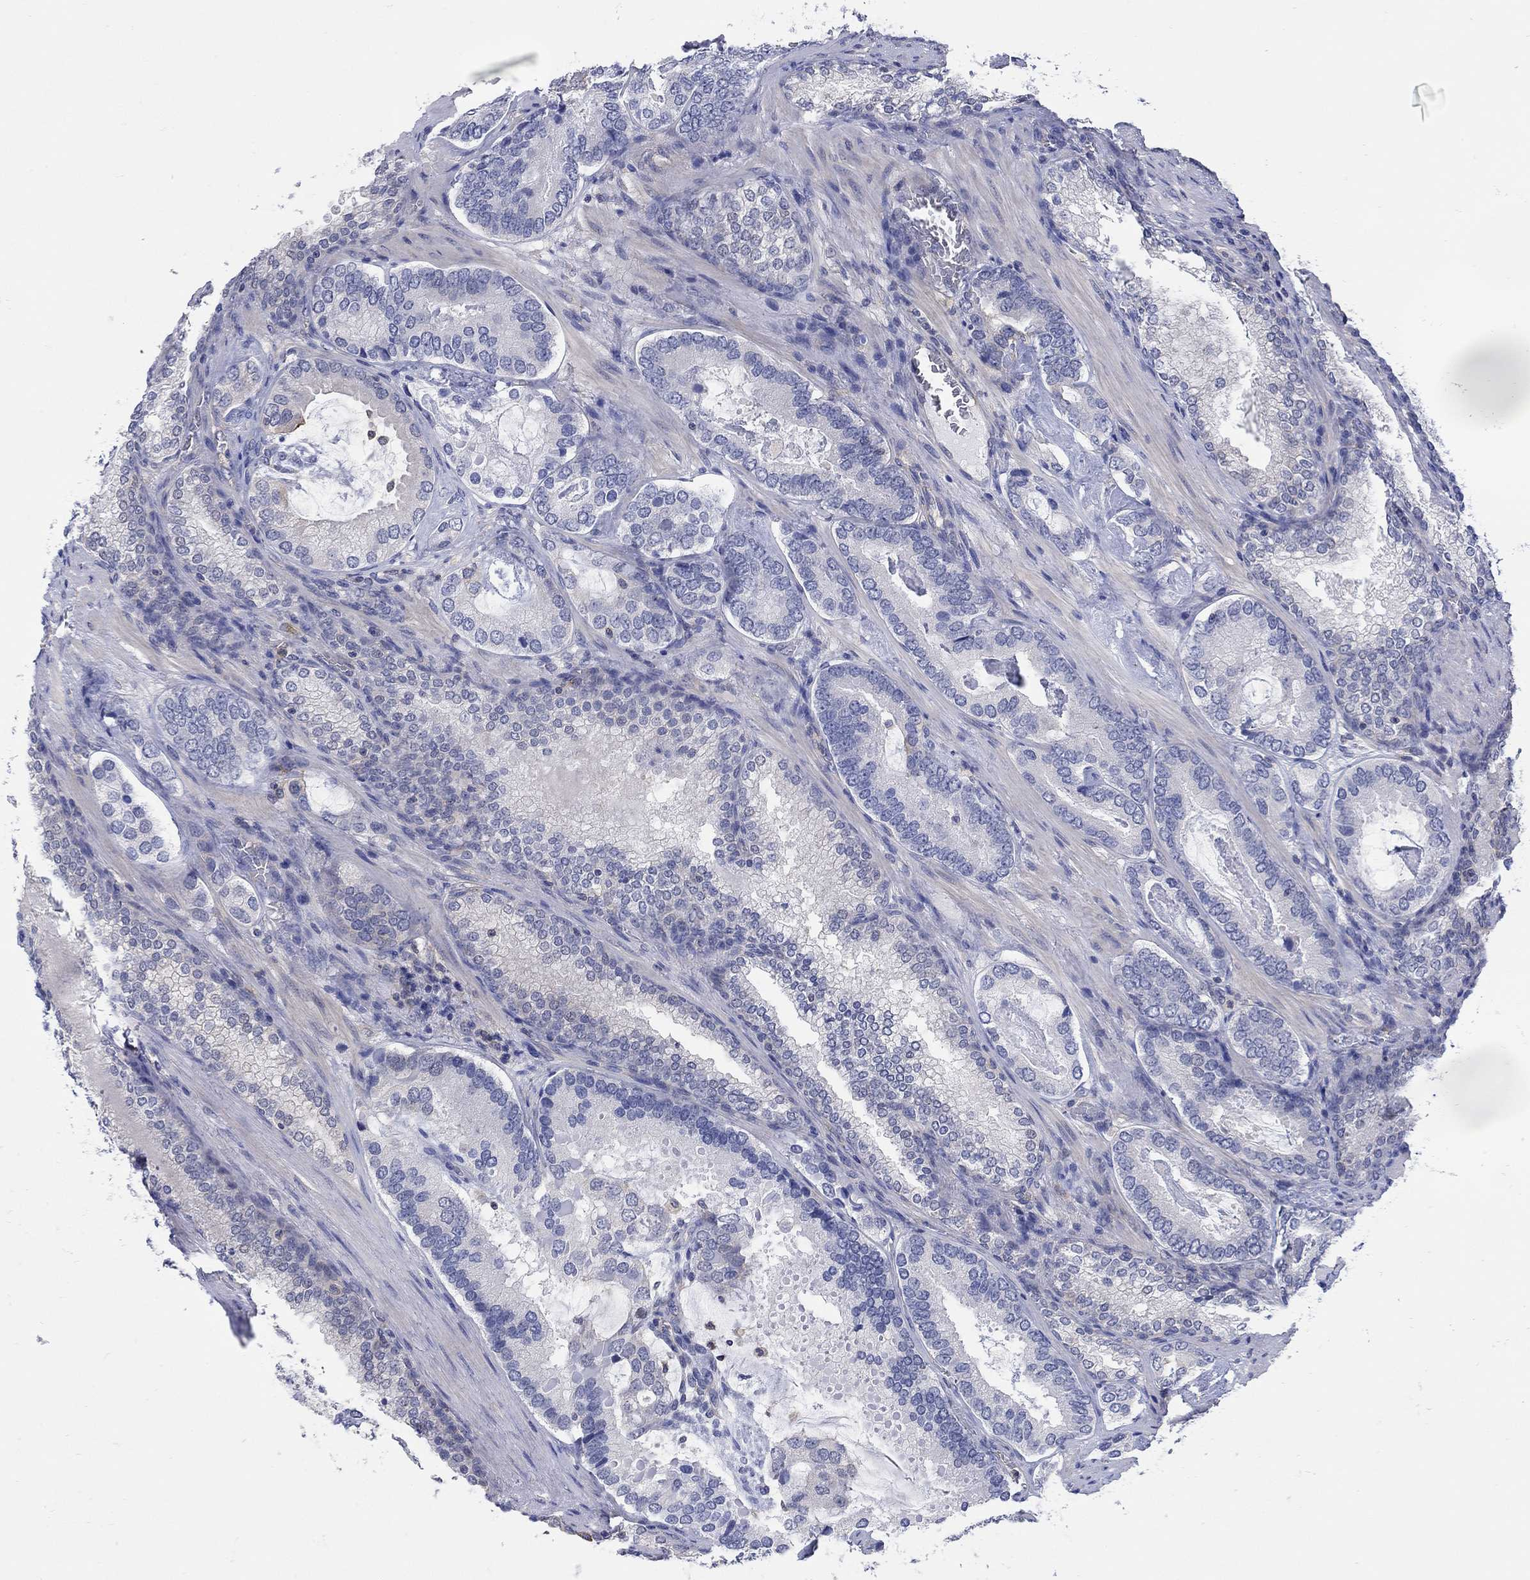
{"staining": {"intensity": "negative", "quantity": "none", "location": "none"}, "tissue": "prostate cancer", "cell_type": "Tumor cells", "image_type": "cancer", "snomed": [{"axis": "morphology", "description": "Adenocarcinoma, Low grade"}, {"axis": "topography", "description": "Prostate"}], "caption": "The image exhibits no significant staining in tumor cells of prostate cancer. (Stains: DAB (3,3'-diaminobenzidine) immunohistochemistry with hematoxylin counter stain, Microscopy: brightfield microscopy at high magnification).", "gene": "TEKT3", "patient": {"sex": "male", "age": 60}}